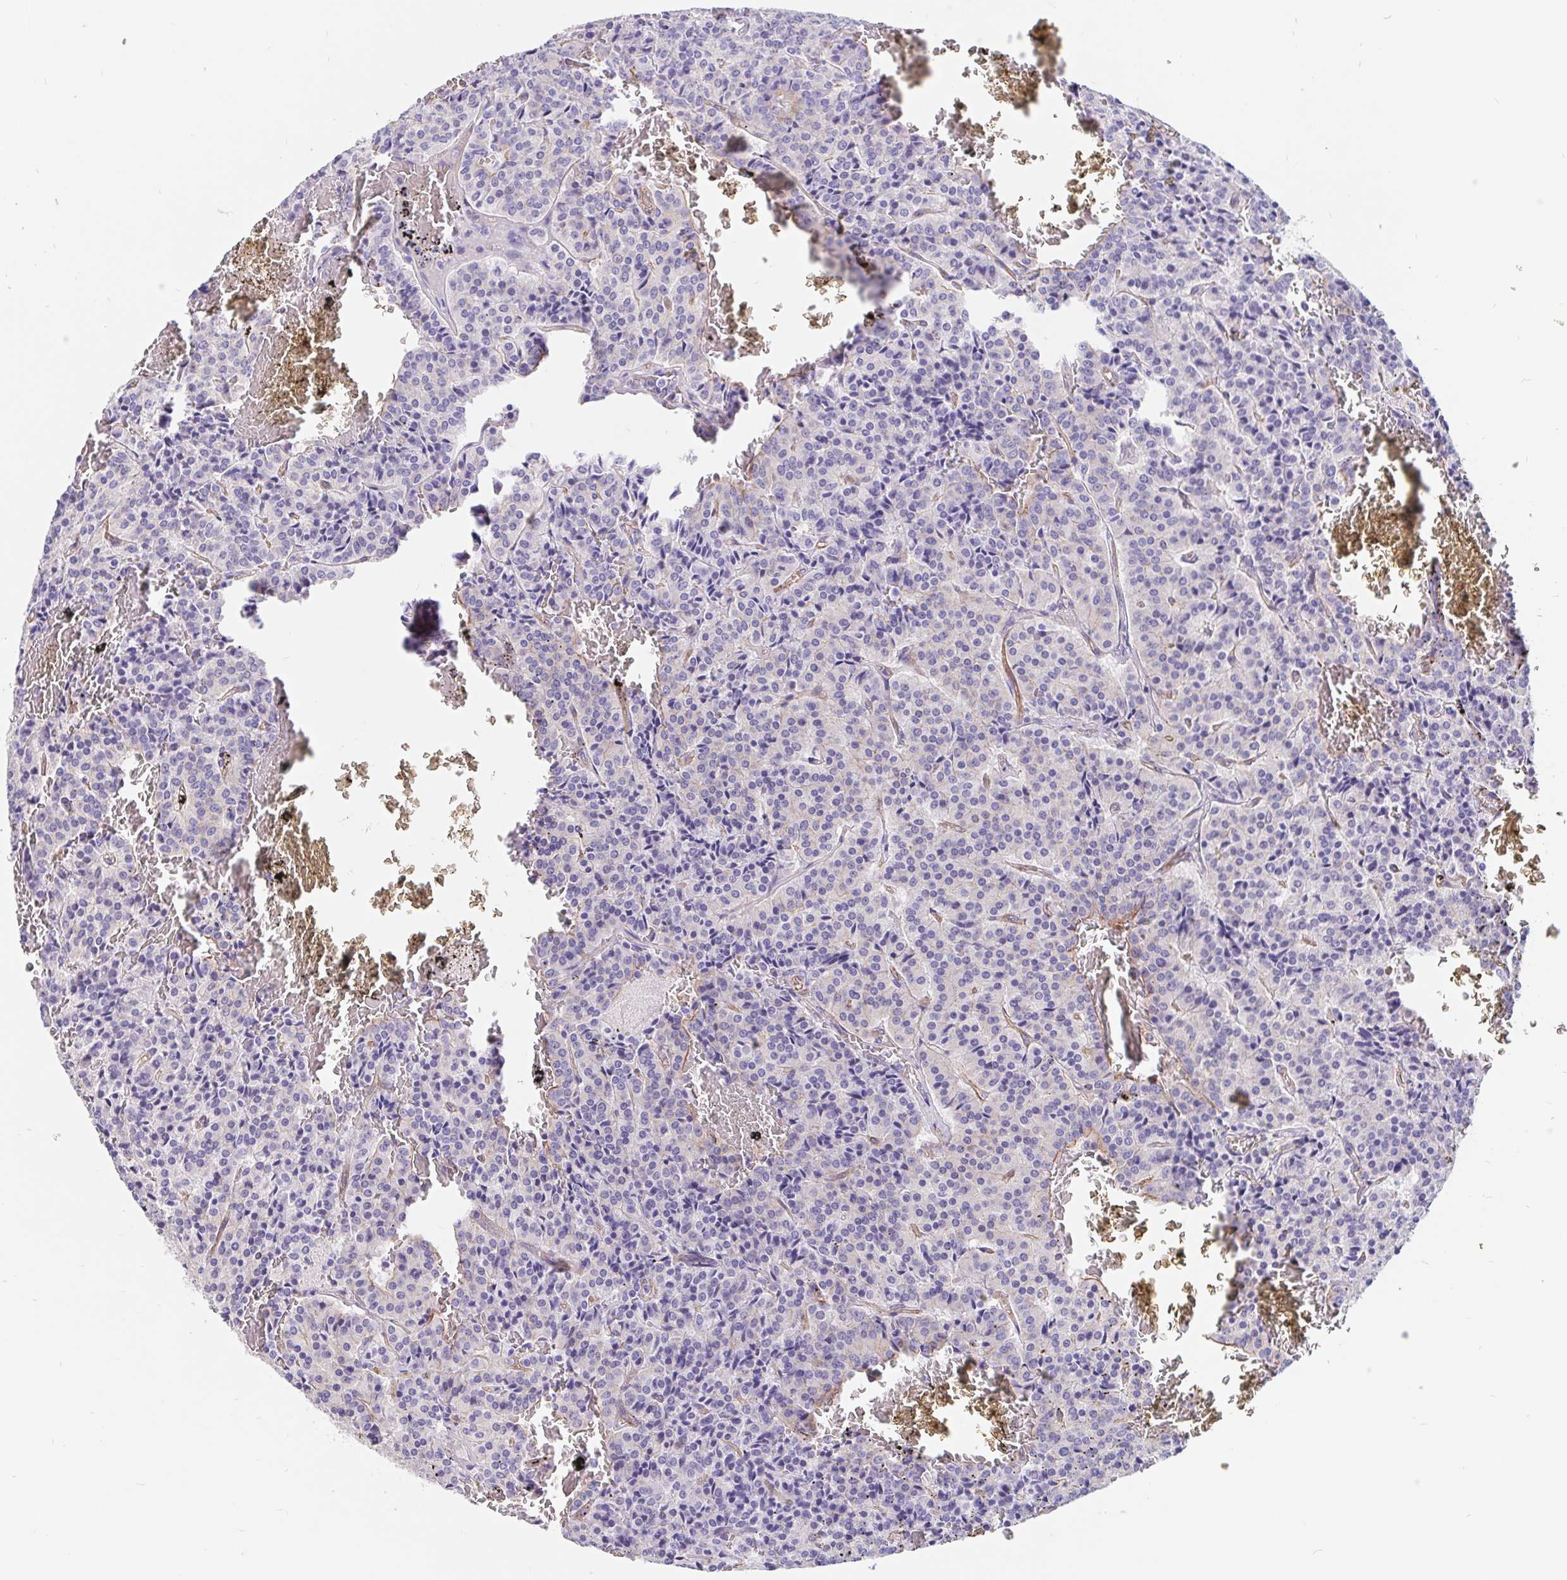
{"staining": {"intensity": "negative", "quantity": "none", "location": "none"}, "tissue": "carcinoid", "cell_type": "Tumor cells", "image_type": "cancer", "snomed": [{"axis": "morphology", "description": "Carcinoid, malignant, NOS"}, {"axis": "topography", "description": "Lung"}], "caption": "Tumor cells are negative for protein expression in human carcinoid (malignant). (Immunohistochemistry (ihc), brightfield microscopy, high magnification).", "gene": "LIMCH1", "patient": {"sex": "male", "age": 70}}